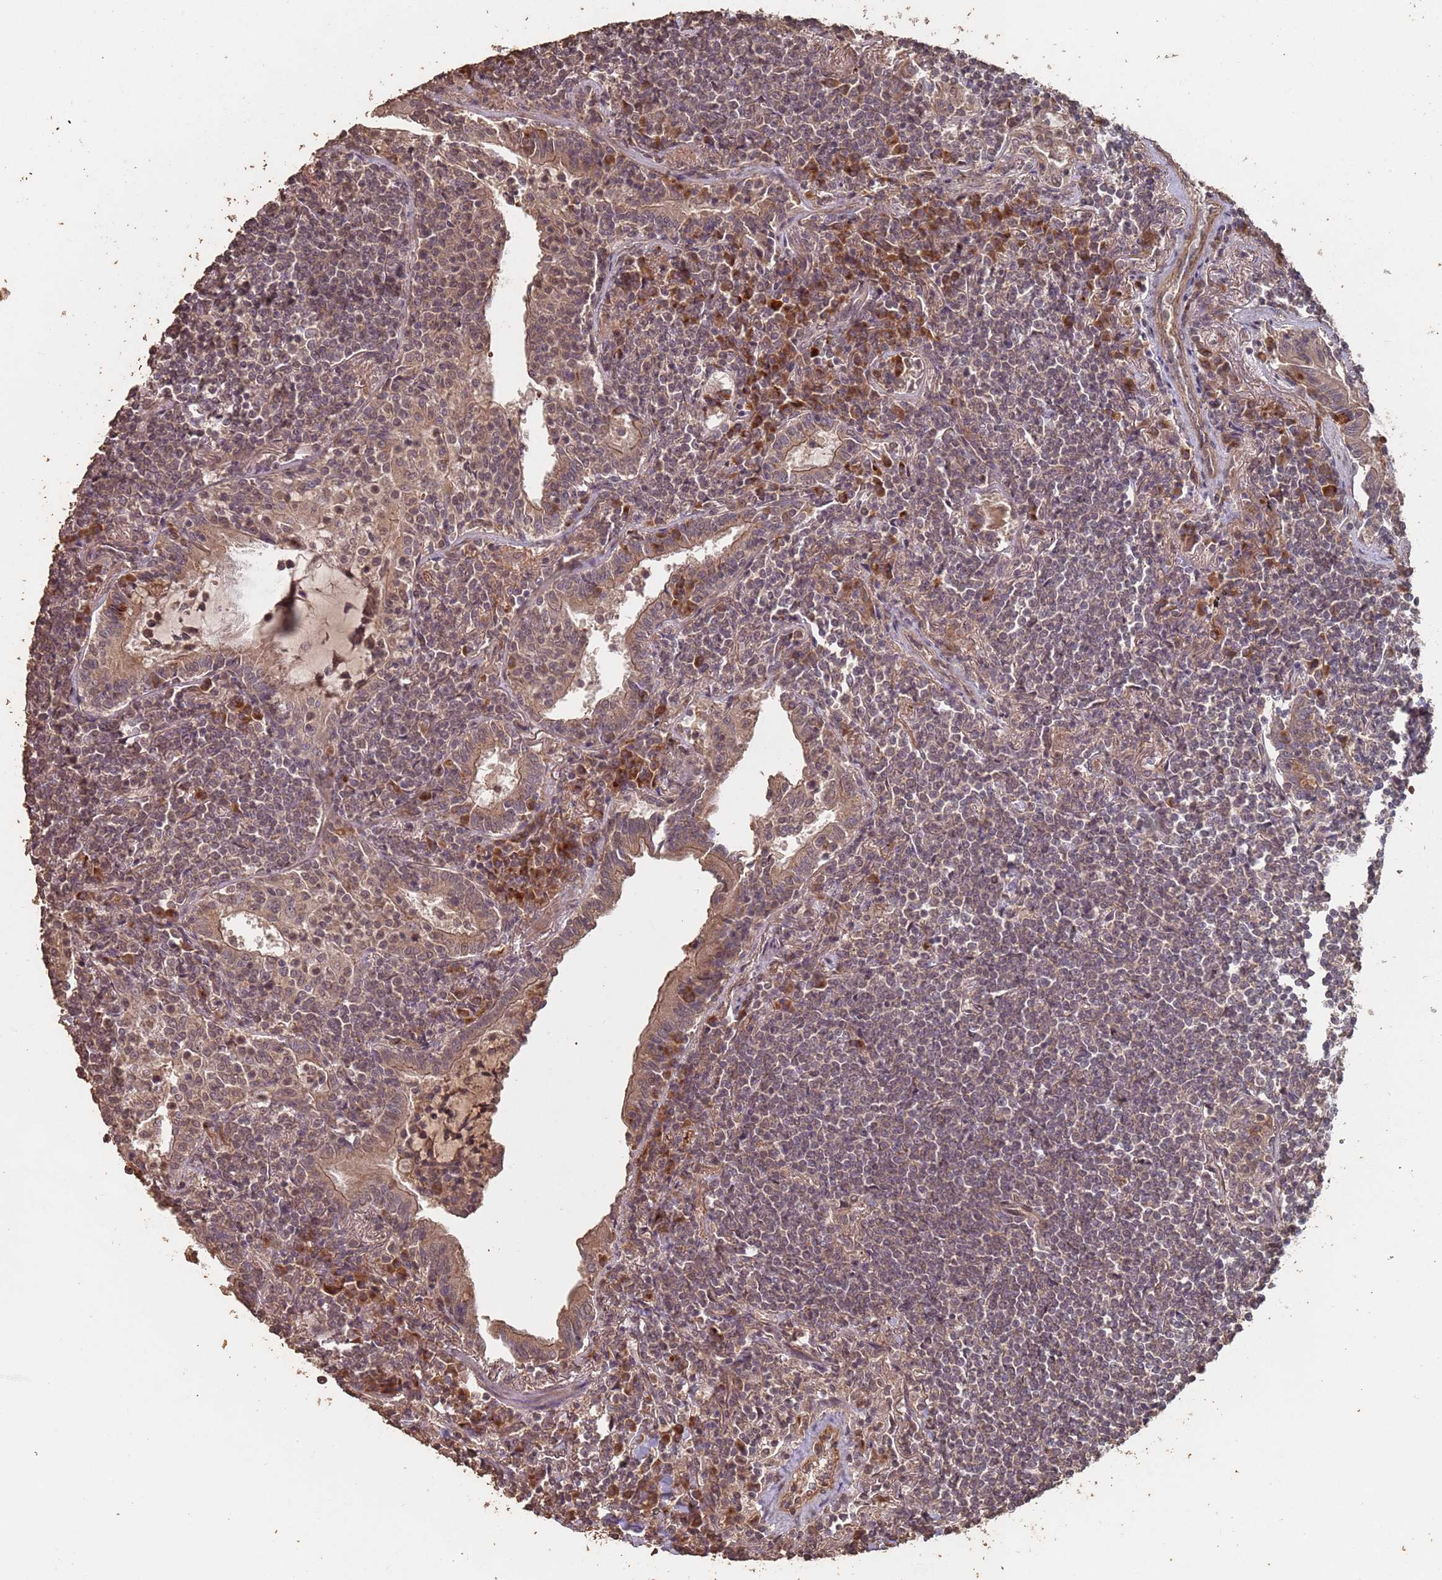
{"staining": {"intensity": "weak", "quantity": "25%-75%", "location": "cytoplasmic/membranous,nuclear"}, "tissue": "lymphoma", "cell_type": "Tumor cells", "image_type": "cancer", "snomed": [{"axis": "morphology", "description": "Malignant lymphoma, non-Hodgkin's type, Low grade"}, {"axis": "topography", "description": "Lung"}], "caption": "Lymphoma was stained to show a protein in brown. There is low levels of weak cytoplasmic/membranous and nuclear positivity in about 25%-75% of tumor cells. Using DAB (brown) and hematoxylin (blue) stains, captured at high magnification using brightfield microscopy.", "gene": "FRAT1", "patient": {"sex": "female", "age": 71}}